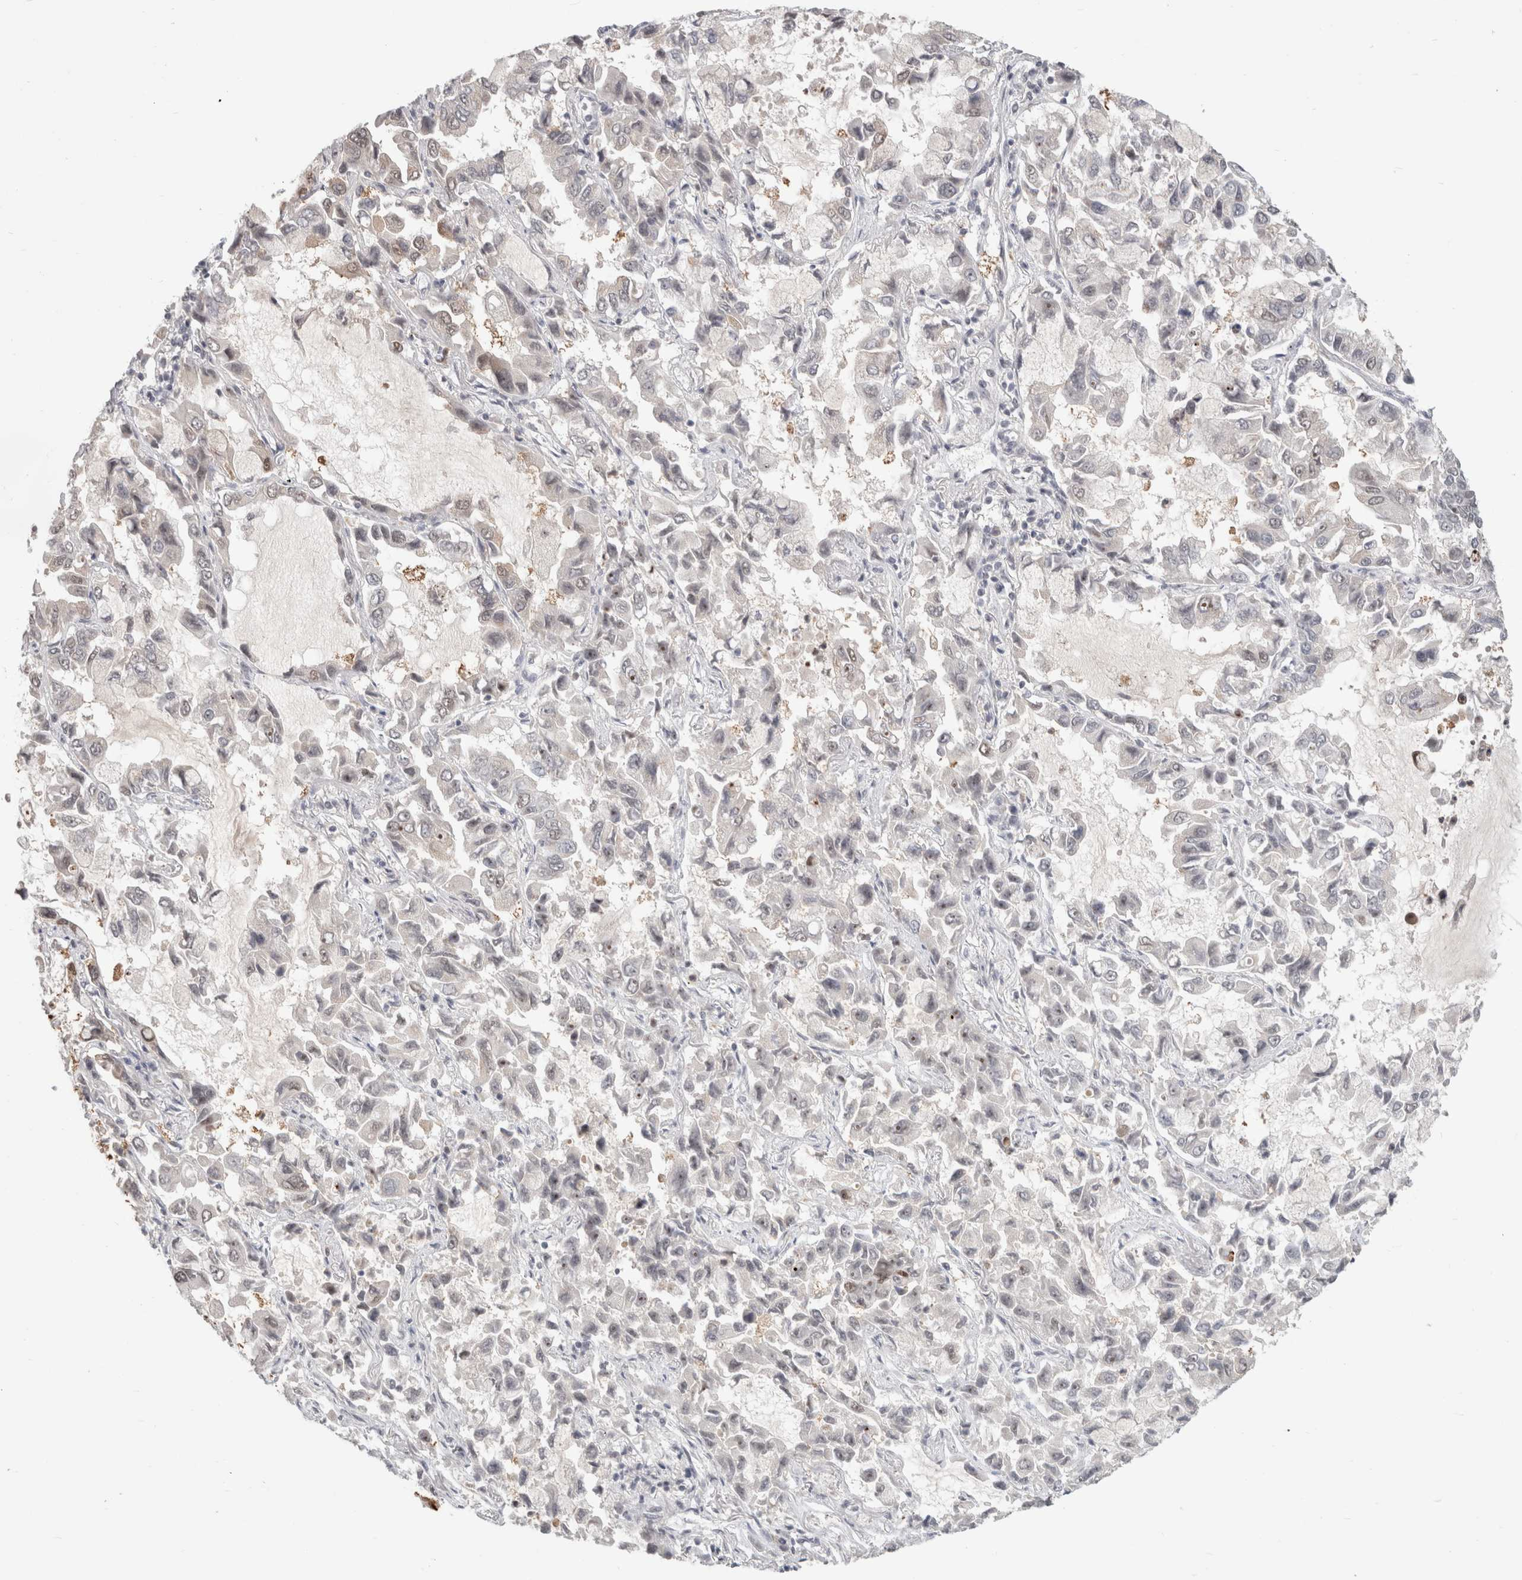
{"staining": {"intensity": "negative", "quantity": "none", "location": "none"}, "tissue": "lung cancer", "cell_type": "Tumor cells", "image_type": "cancer", "snomed": [{"axis": "morphology", "description": "Adenocarcinoma, NOS"}, {"axis": "topography", "description": "Lung"}], "caption": "A high-resolution micrograph shows immunohistochemistry (IHC) staining of lung cancer (adenocarcinoma), which exhibits no significant expression in tumor cells.", "gene": "SENP6", "patient": {"sex": "male", "age": 64}}